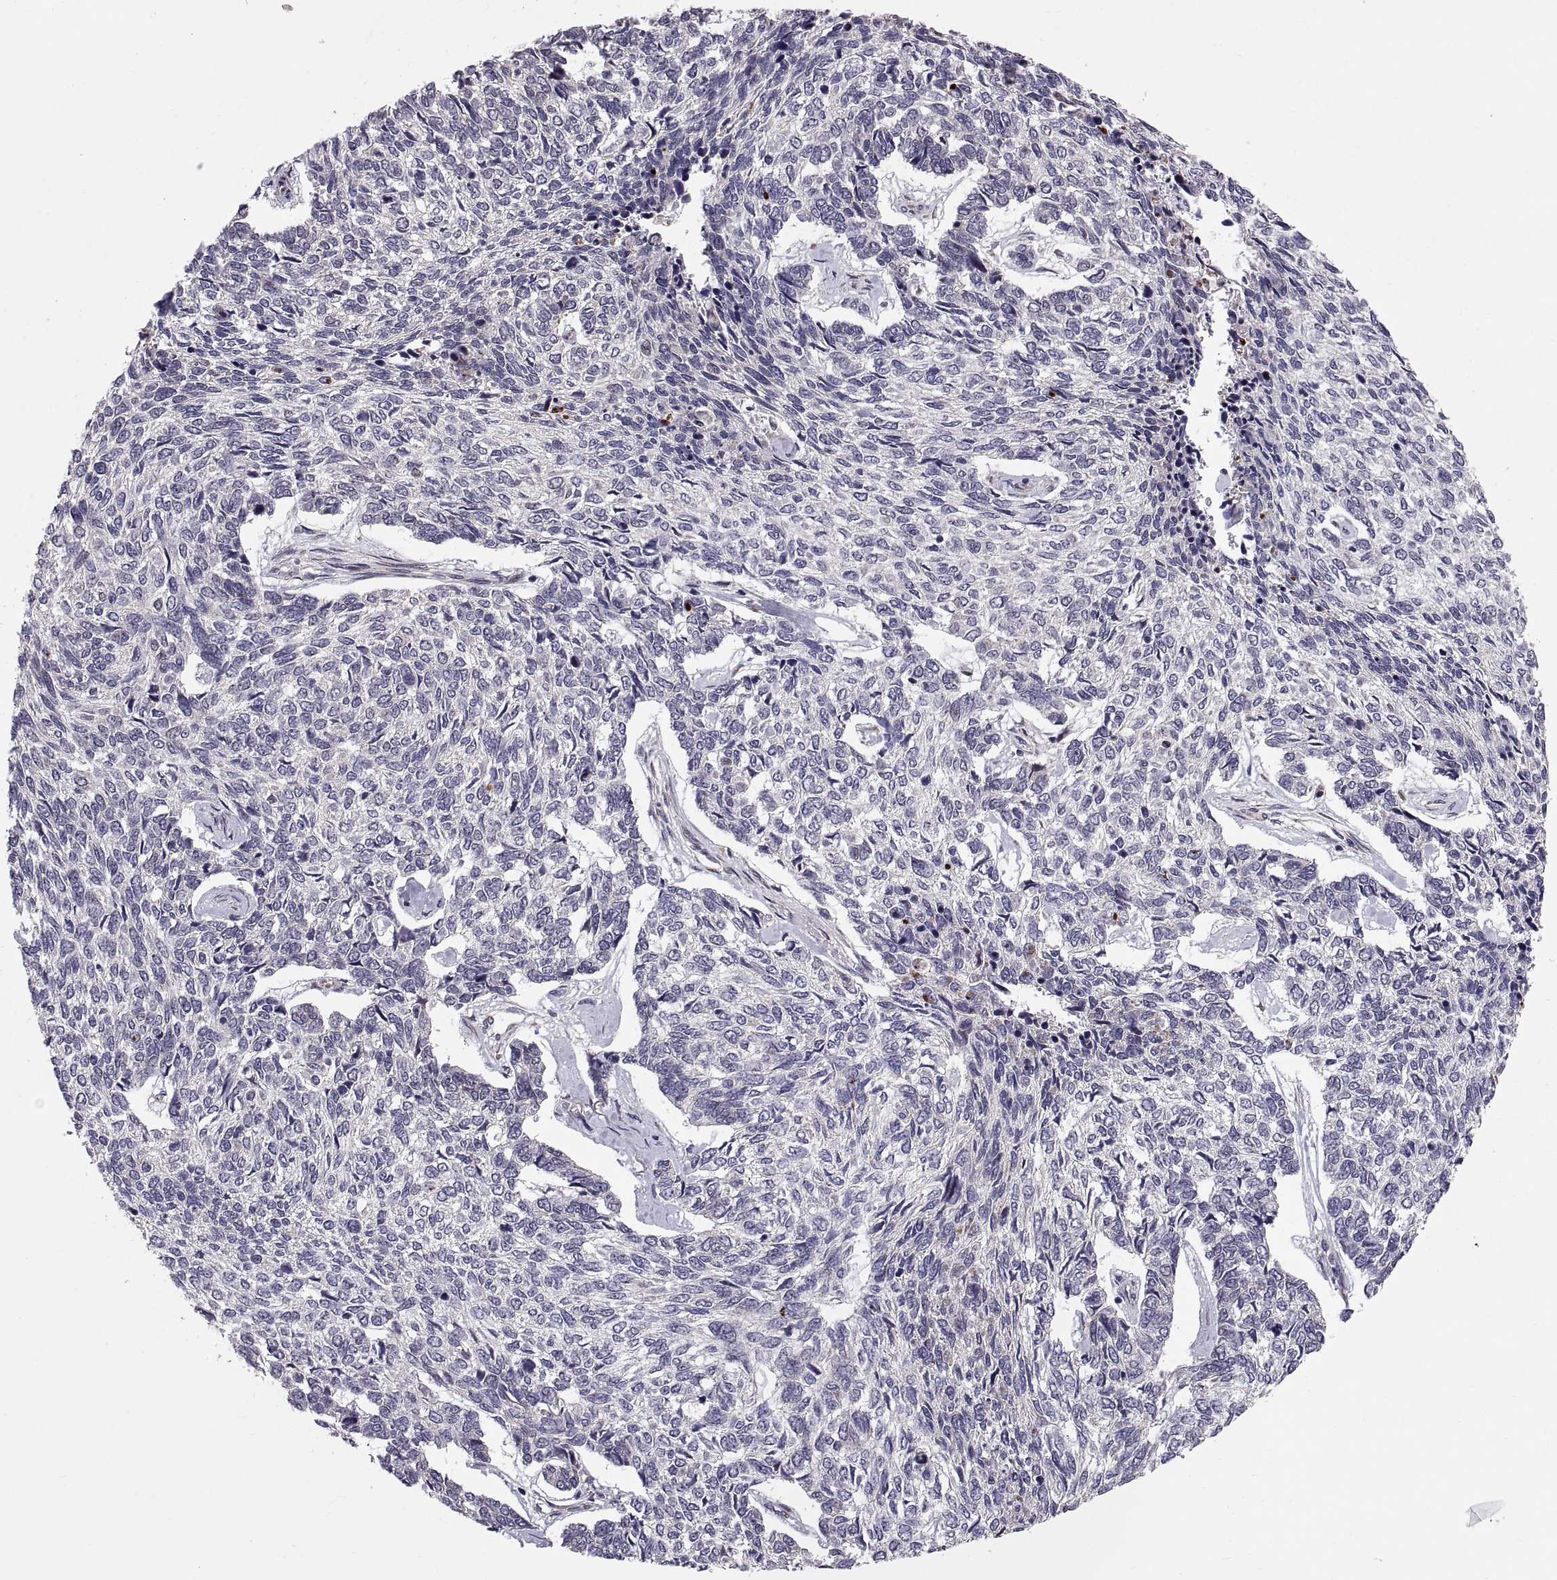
{"staining": {"intensity": "negative", "quantity": "none", "location": "none"}, "tissue": "skin cancer", "cell_type": "Tumor cells", "image_type": "cancer", "snomed": [{"axis": "morphology", "description": "Basal cell carcinoma"}, {"axis": "topography", "description": "Skin"}], "caption": "Tumor cells show no significant expression in skin cancer (basal cell carcinoma).", "gene": "TESC", "patient": {"sex": "female", "age": 65}}